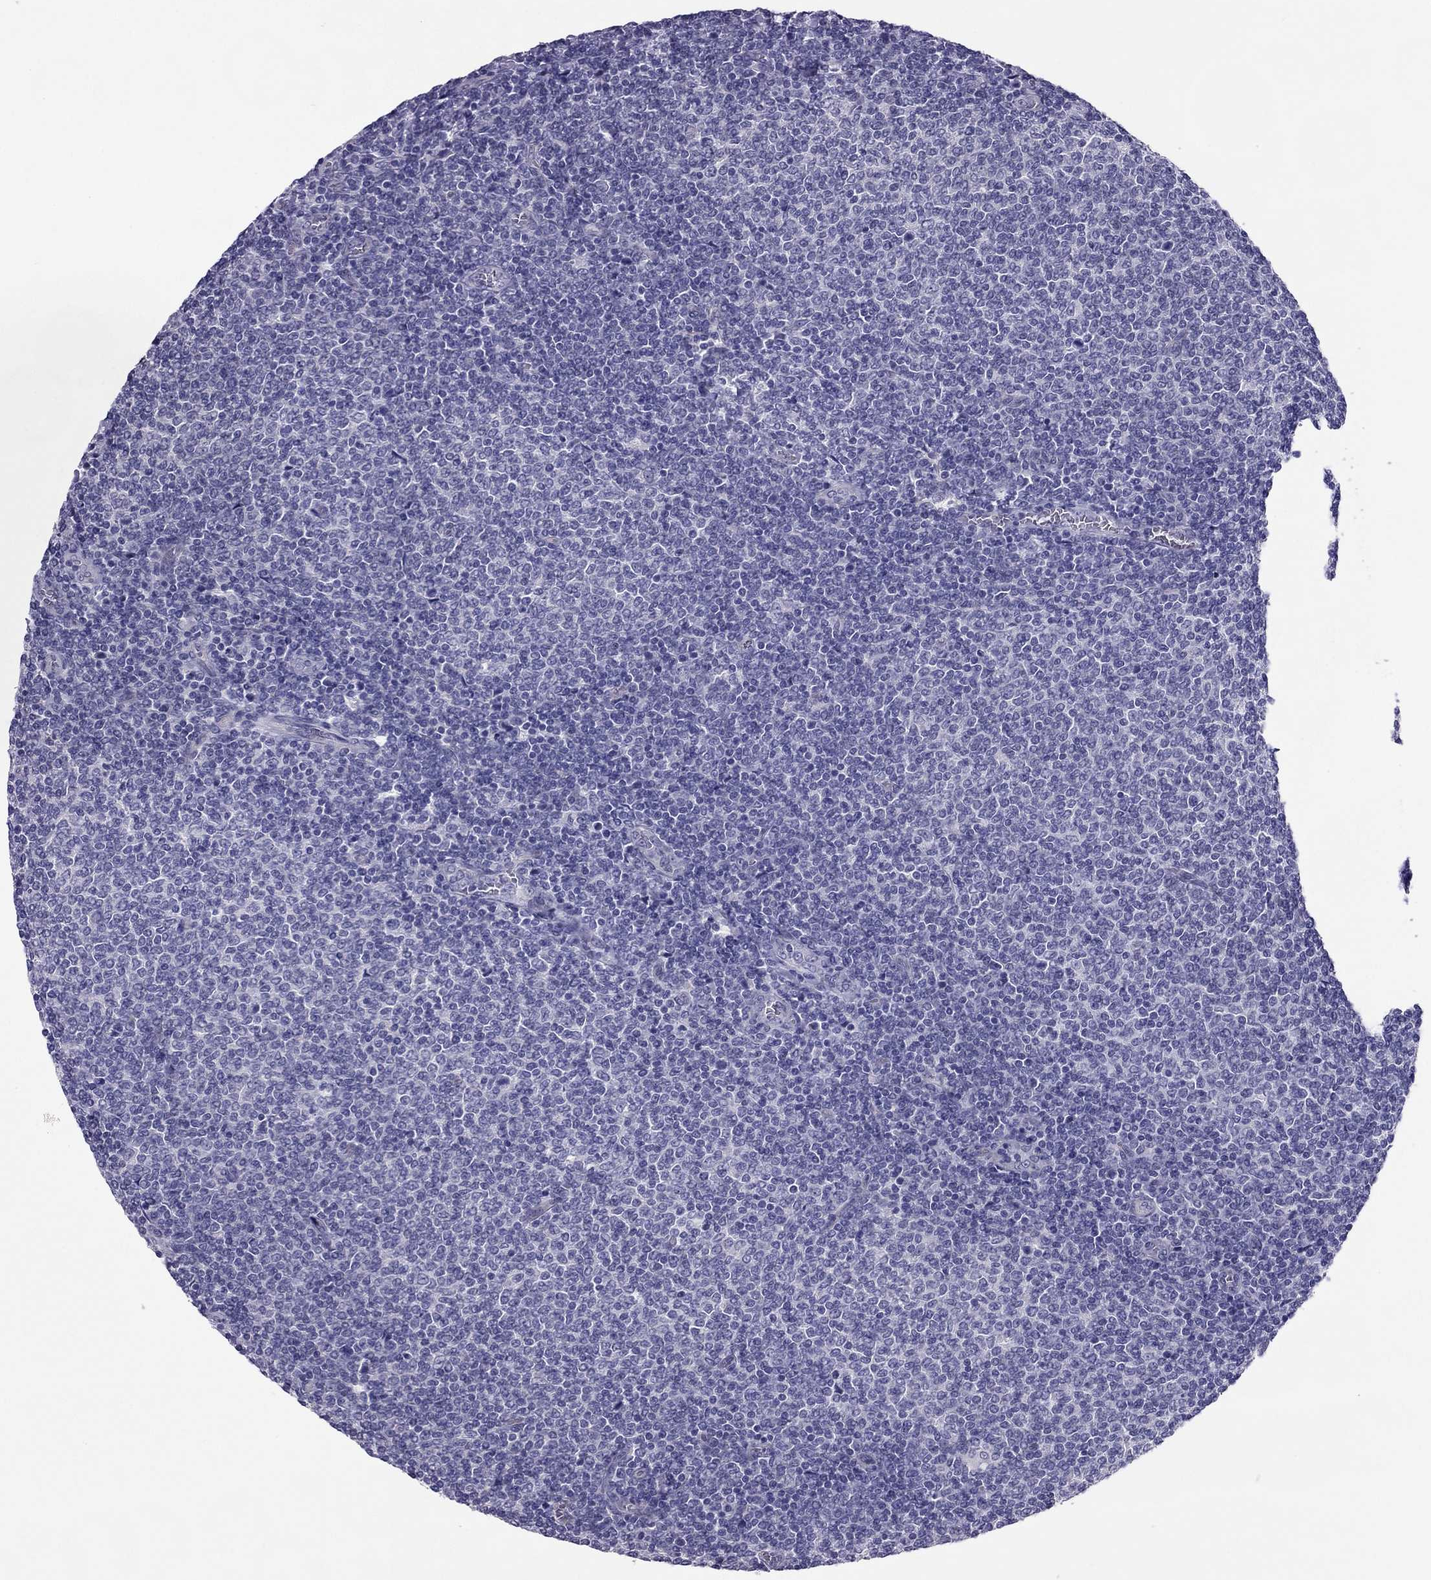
{"staining": {"intensity": "negative", "quantity": "none", "location": "none"}, "tissue": "lymphoma", "cell_type": "Tumor cells", "image_type": "cancer", "snomed": [{"axis": "morphology", "description": "Malignant lymphoma, non-Hodgkin's type, Low grade"}, {"axis": "topography", "description": "Lymph node"}], "caption": "This is a micrograph of IHC staining of lymphoma, which shows no staining in tumor cells.", "gene": "PDE6A", "patient": {"sex": "male", "age": 52}}